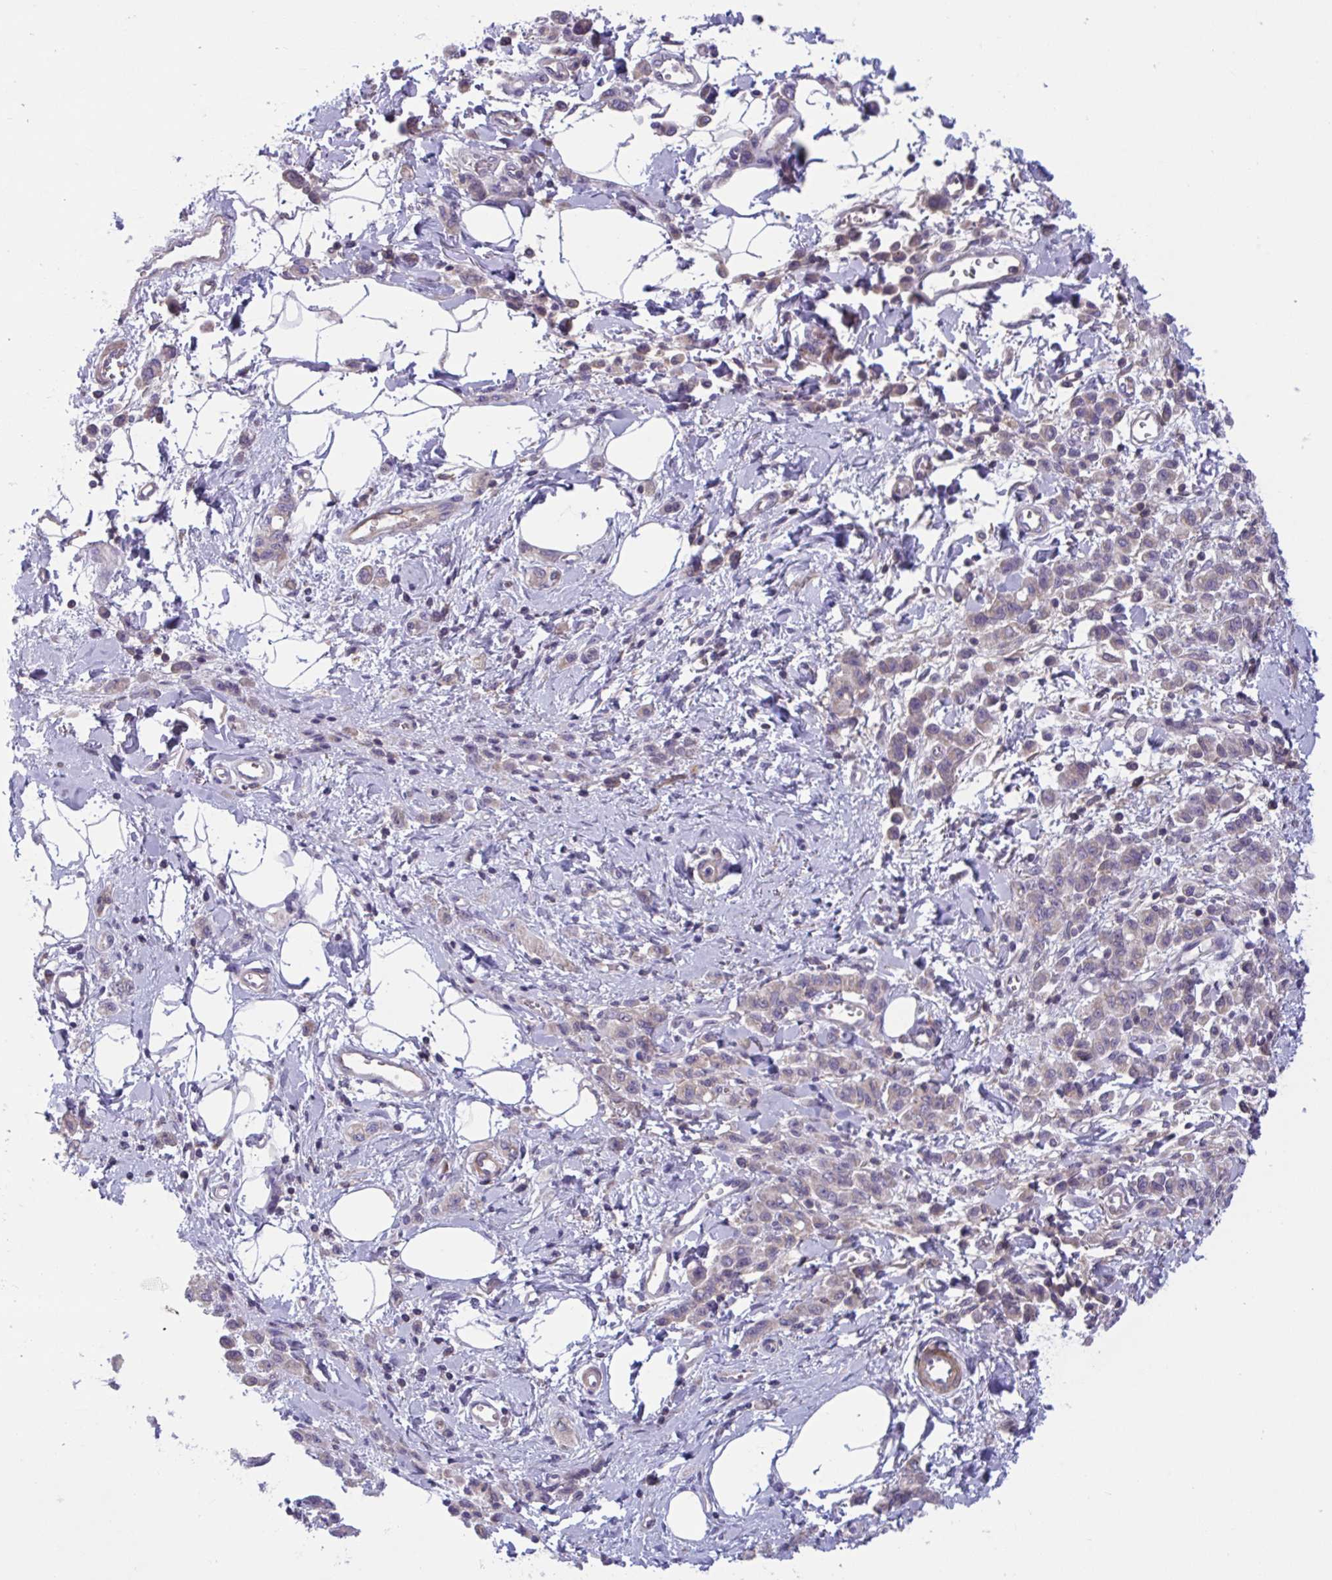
{"staining": {"intensity": "negative", "quantity": "none", "location": "none"}, "tissue": "stomach cancer", "cell_type": "Tumor cells", "image_type": "cancer", "snomed": [{"axis": "morphology", "description": "Adenocarcinoma, NOS"}, {"axis": "topography", "description": "Stomach"}], "caption": "Human adenocarcinoma (stomach) stained for a protein using IHC displays no expression in tumor cells.", "gene": "WNT9B", "patient": {"sex": "male", "age": 77}}